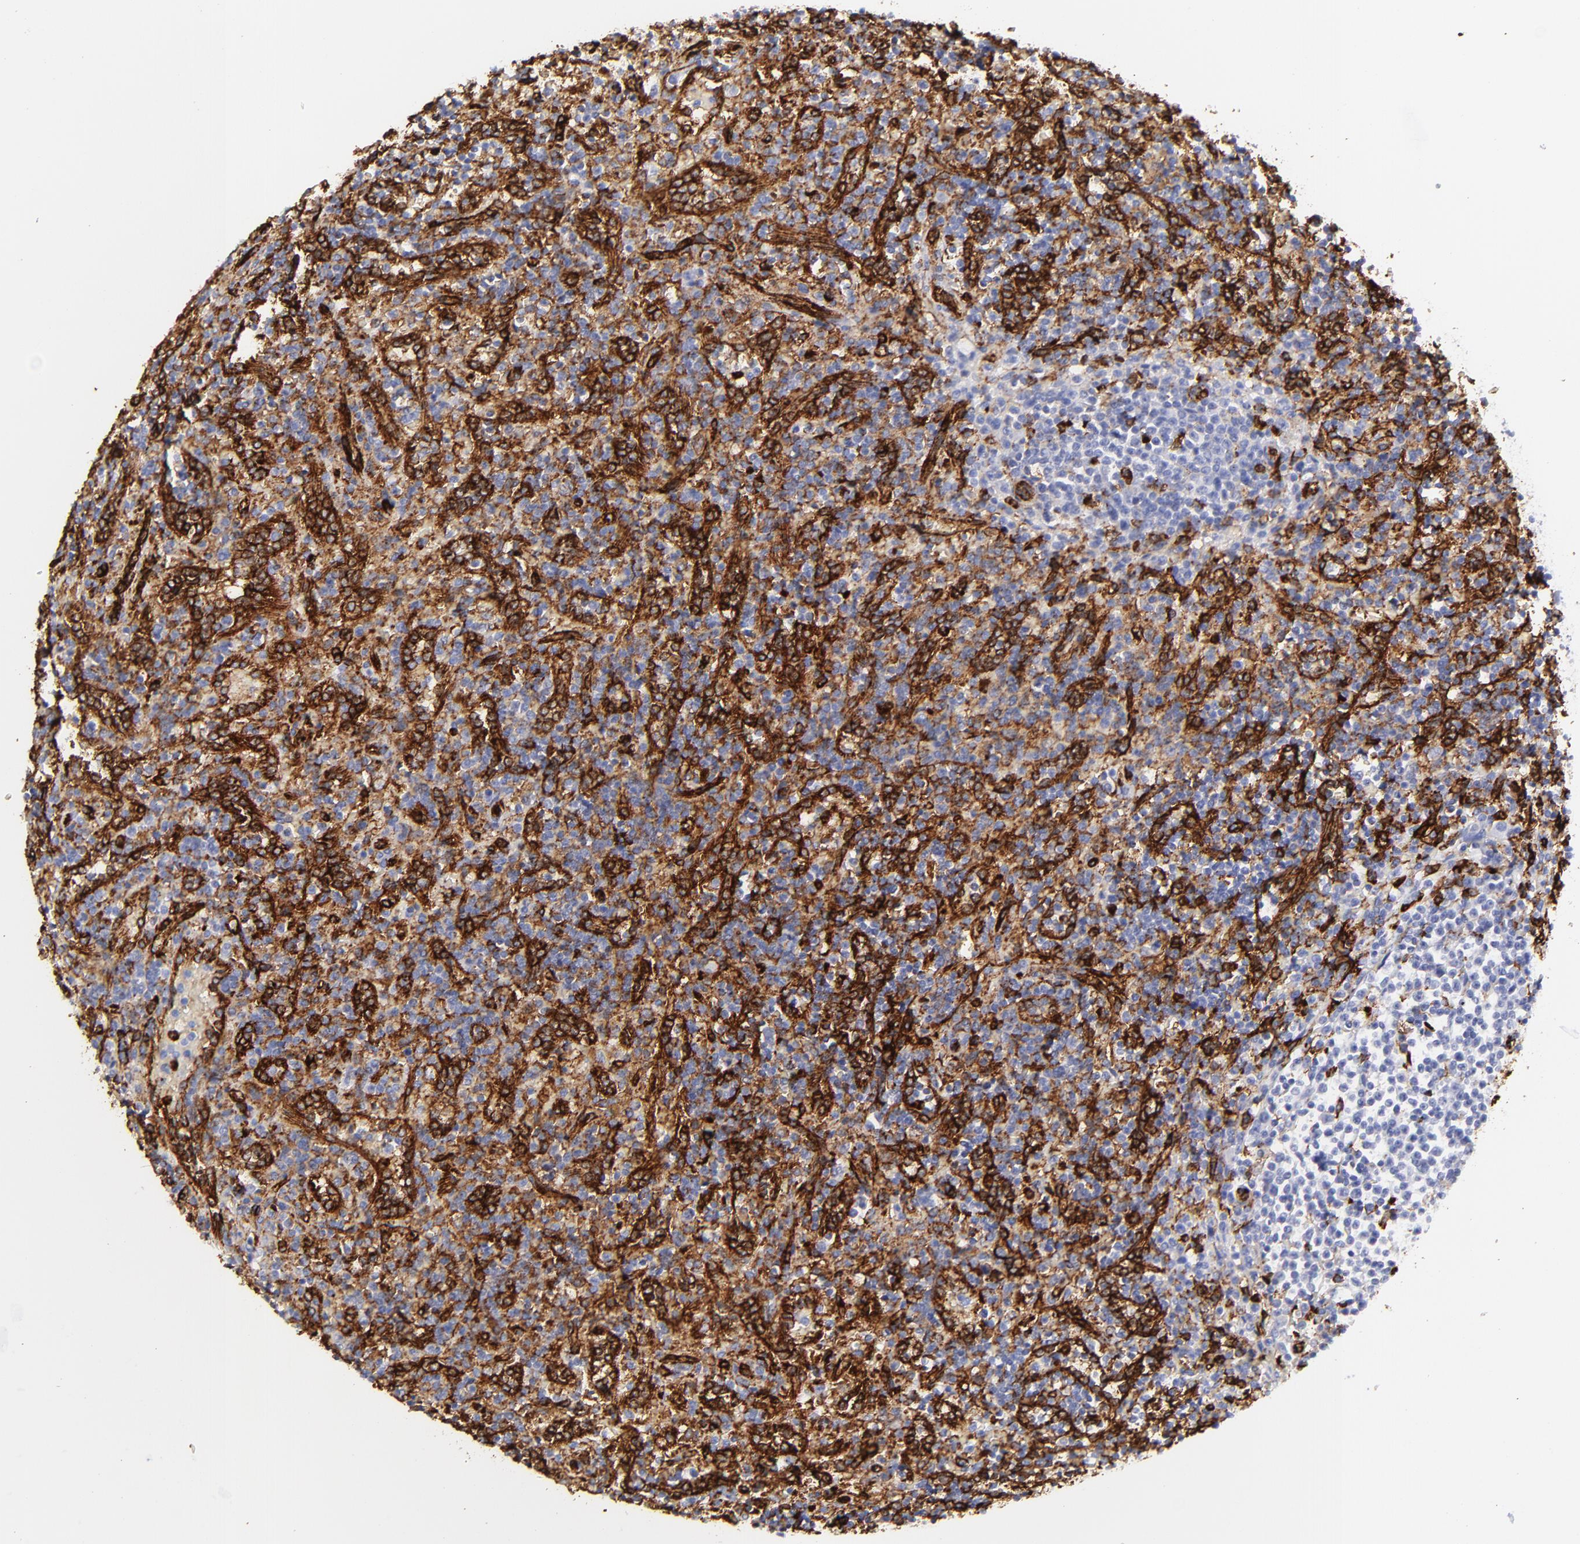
{"staining": {"intensity": "negative", "quantity": "none", "location": "none"}, "tissue": "lymphoma", "cell_type": "Tumor cells", "image_type": "cancer", "snomed": [{"axis": "morphology", "description": "Malignant lymphoma, non-Hodgkin's type, Low grade"}, {"axis": "topography", "description": "Spleen"}], "caption": "The micrograph displays no significant staining in tumor cells of malignant lymphoma, non-Hodgkin's type (low-grade).", "gene": "DYSF", "patient": {"sex": "male", "age": 67}}